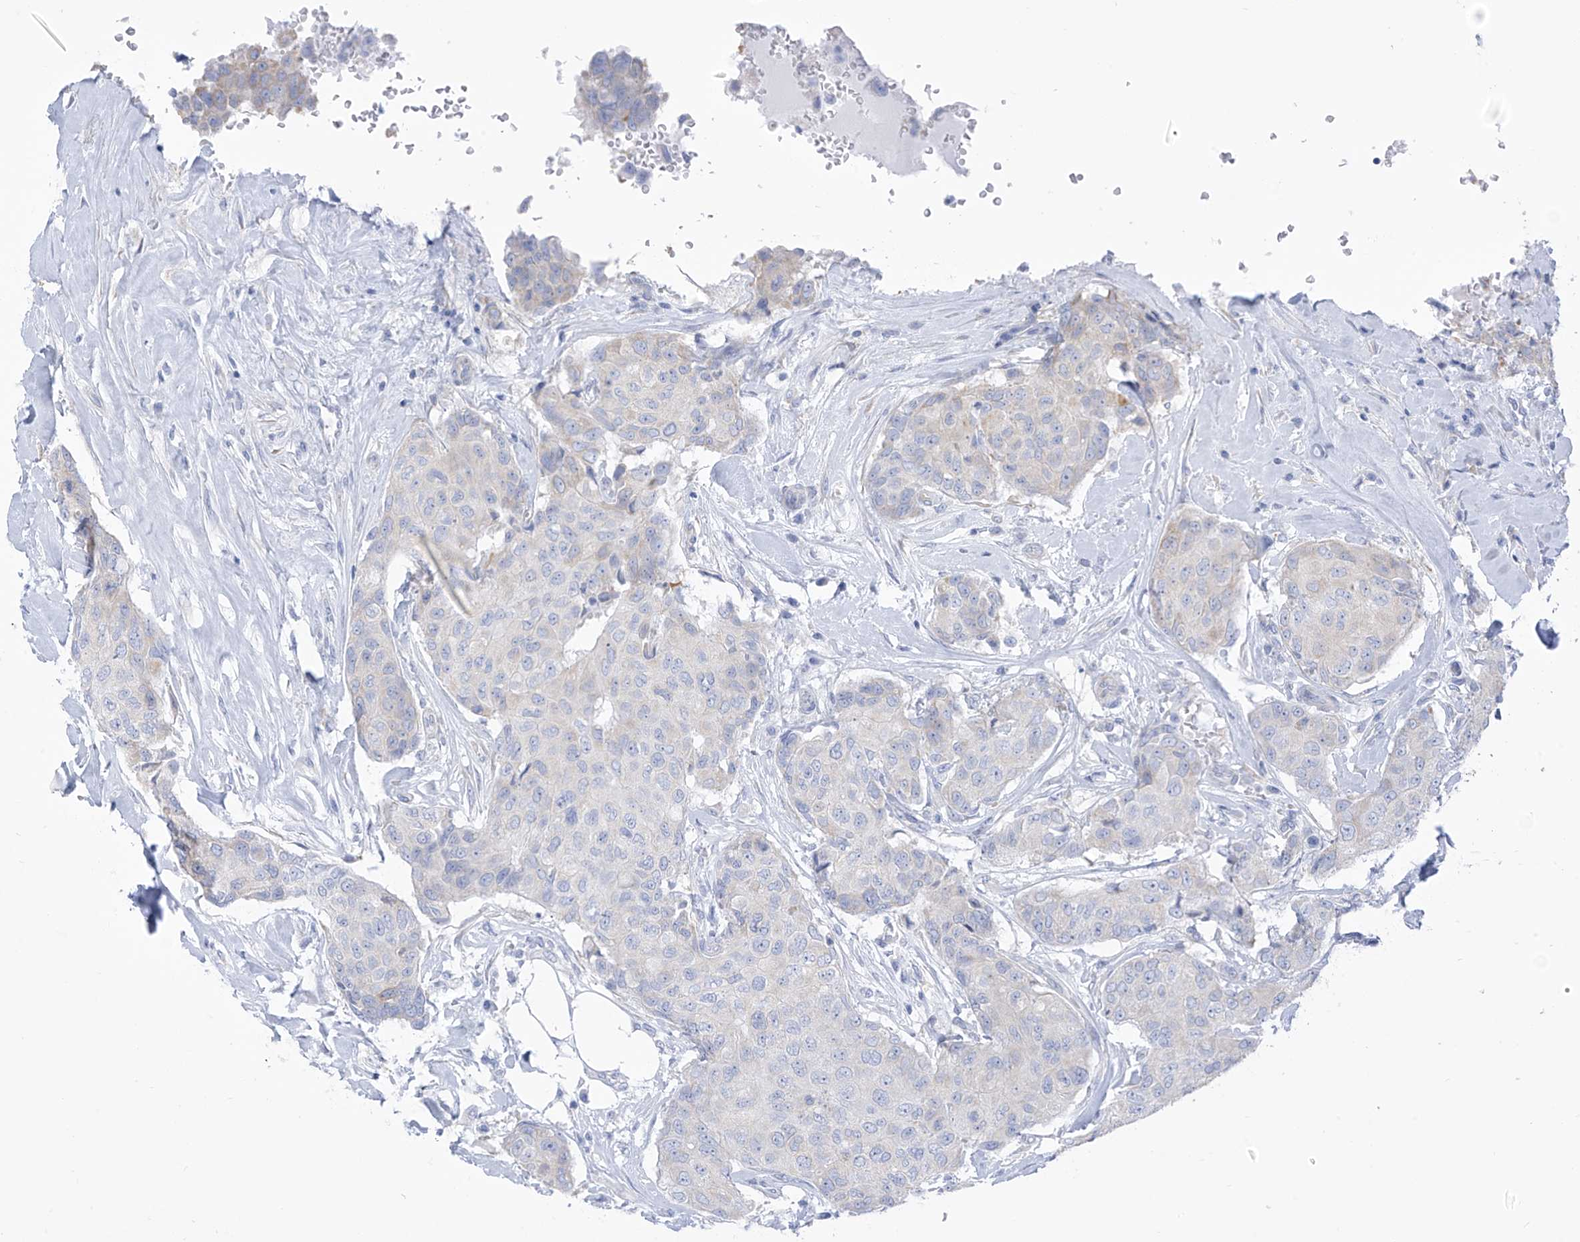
{"staining": {"intensity": "negative", "quantity": "none", "location": "none"}, "tissue": "breast cancer", "cell_type": "Tumor cells", "image_type": "cancer", "snomed": [{"axis": "morphology", "description": "Duct carcinoma"}, {"axis": "topography", "description": "Breast"}], "caption": "A high-resolution micrograph shows IHC staining of breast infiltrating ductal carcinoma, which shows no significant staining in tumor cells.", "gene": "RCN2", "patient": {"sex": "female", "age": 80}}